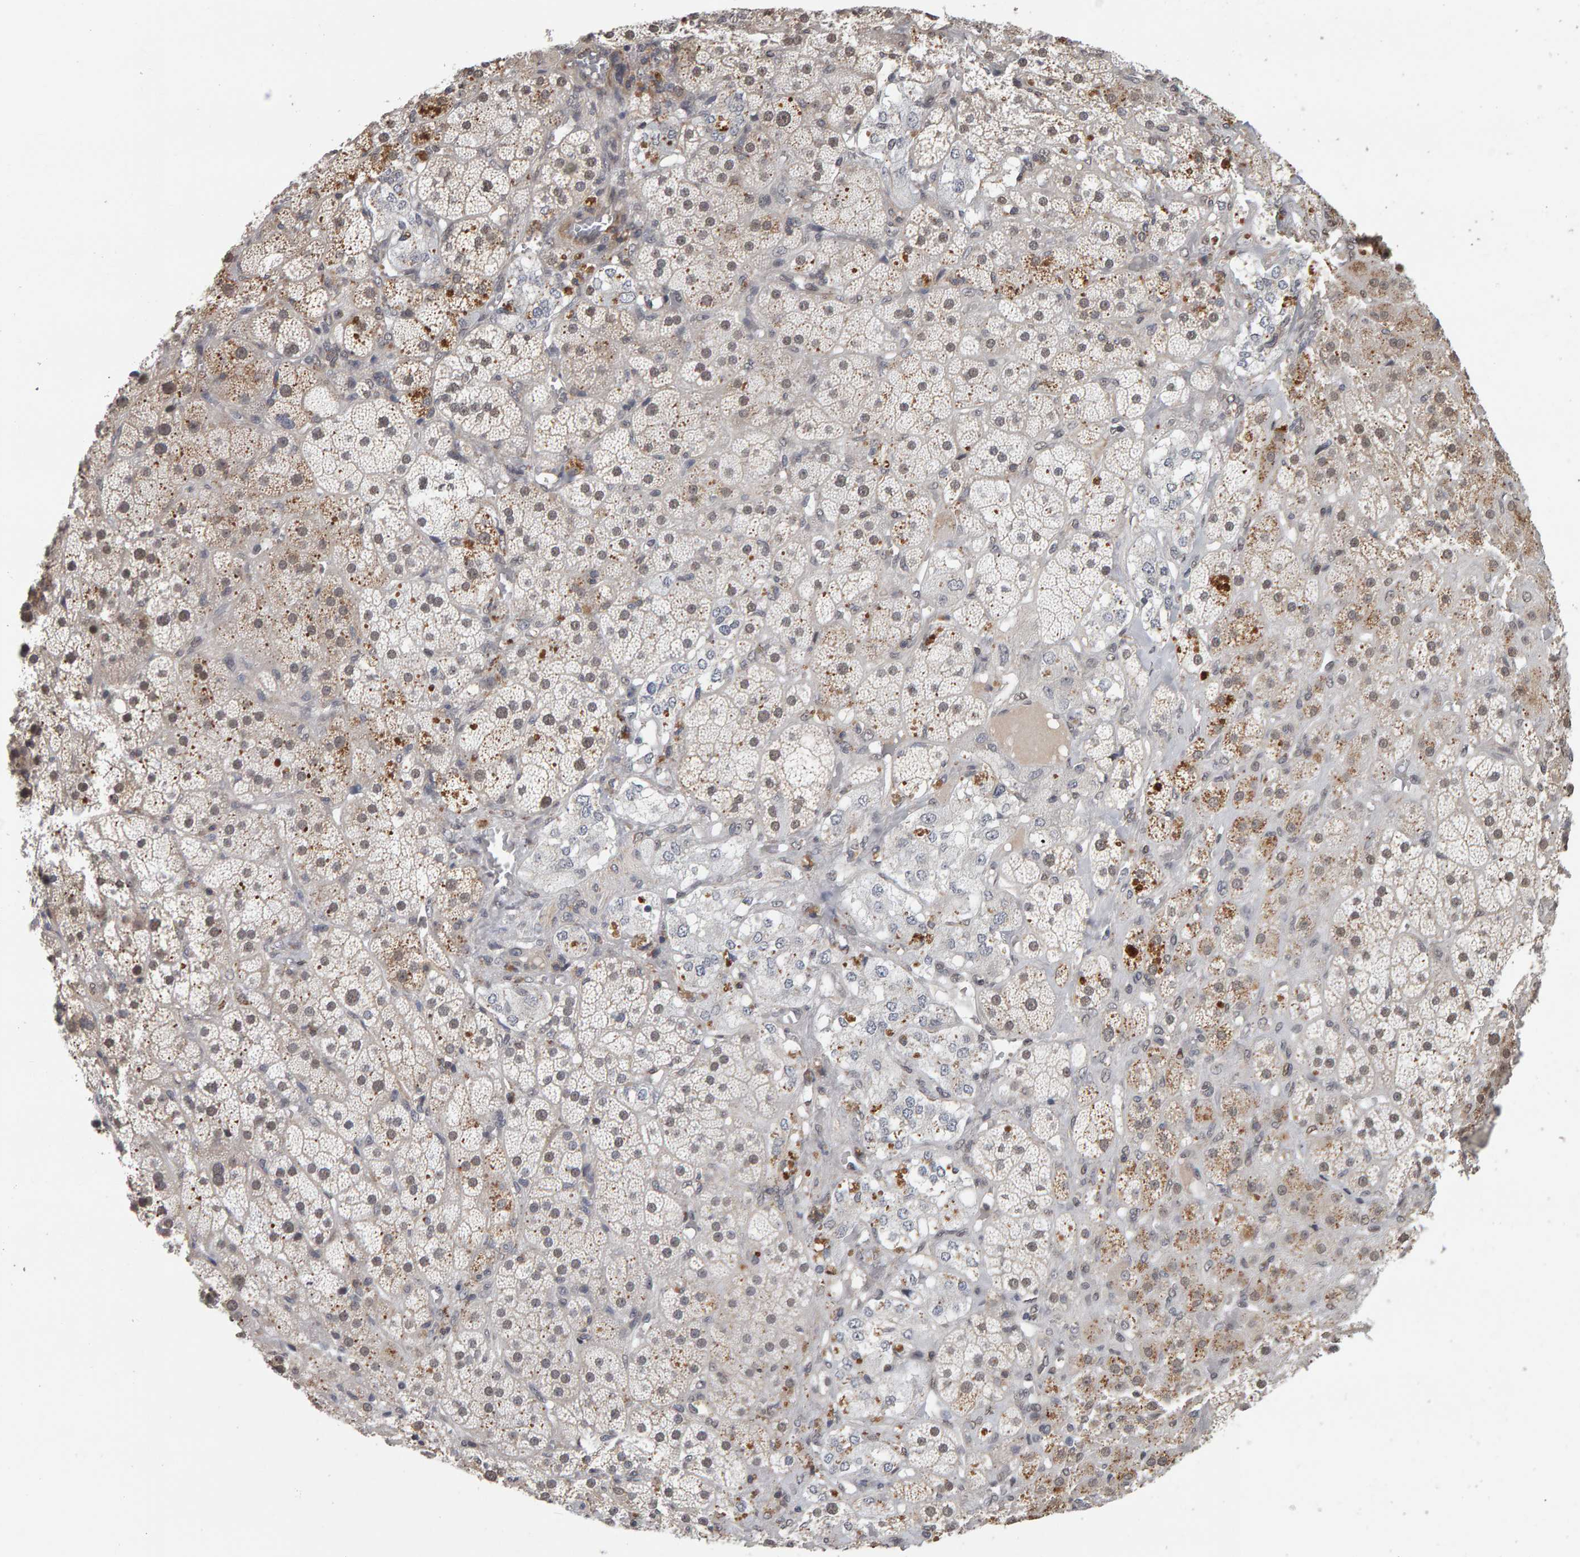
{"staining": {"intensity": "moderate", "quantity": "25%-75%", "location": "cytoplasmic/membranous,nuclear"}, "tissue": "adrenal gland", "cell_type": "Glandular cells", "image_type": "normal", "snomed": [{"axis": "morphology", "description": "Normal tissue, NOS"}, {"axis": "topography", "description": "Adrenal gland"}], "caption": "Protein expression analysis of unremarkable adrenal gland reveals moderate cytoplasmic/membranous,nuclear staining in about 25%-75% of glandular cells. Nuclei are stained in blue.", "gene": "TEFM", "patient": {"sex": "male", "age": 57}}